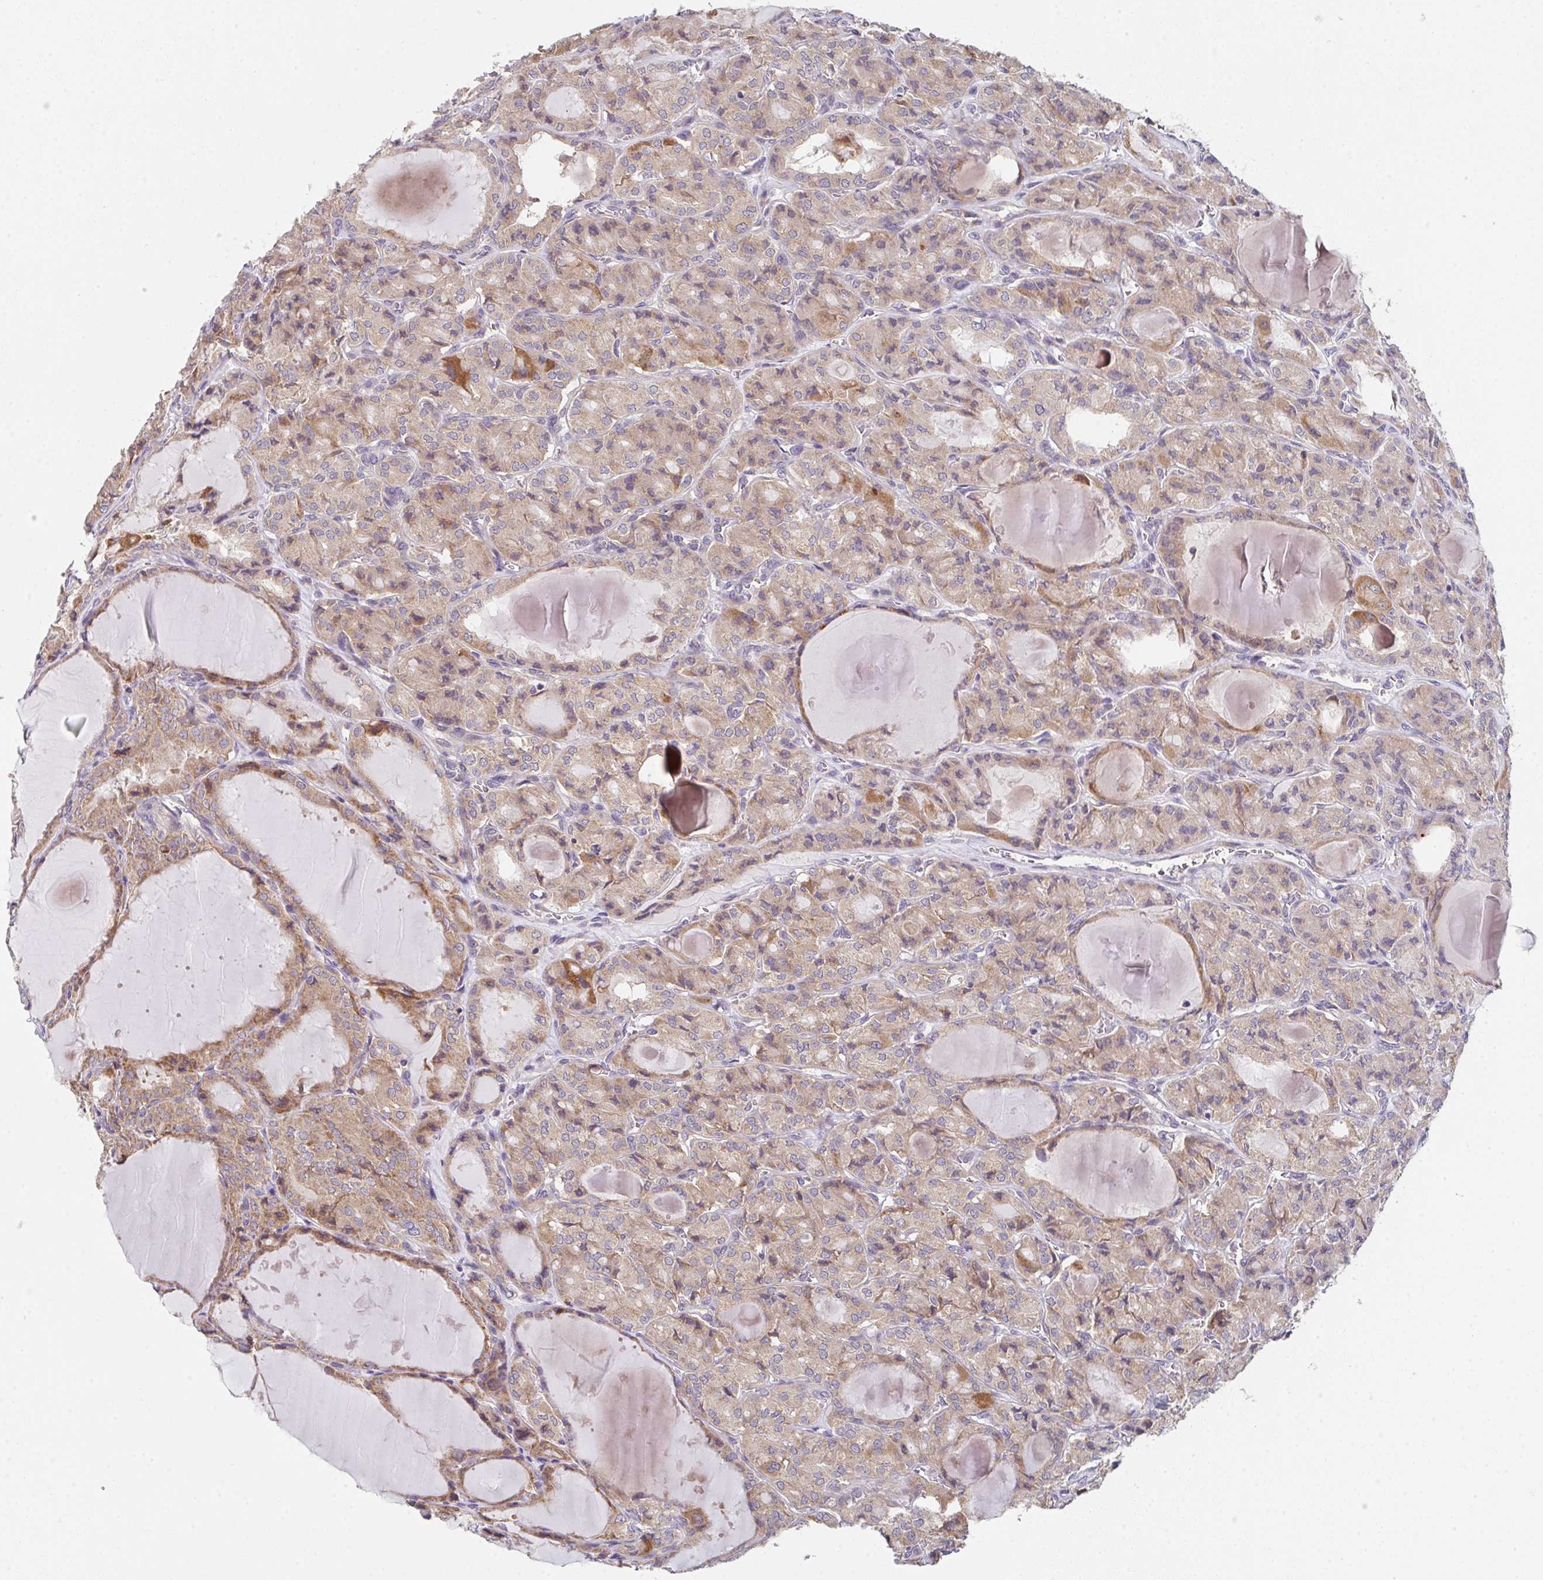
{"staining": {"intensity": "weak", "quantity": "25%-75%", "location": "cytoplasmic/membranous"}, "tissue": "thyroid cancer", "cell_type": "Tumor cells", "image_type": "cancer", "snomed": [{"axis": "morphology", "description": "Papillary adenocarcinoma, NOS"}, {"axis": "topography", "description": "Thyroid gland"}], "caption": "Thyroid cancer stained for a protein shows weak cytoplasmic/membranous positivity in tumor cells.", "gene": "TSPAN31", "patient": {"sex": "male", "age": 87}}